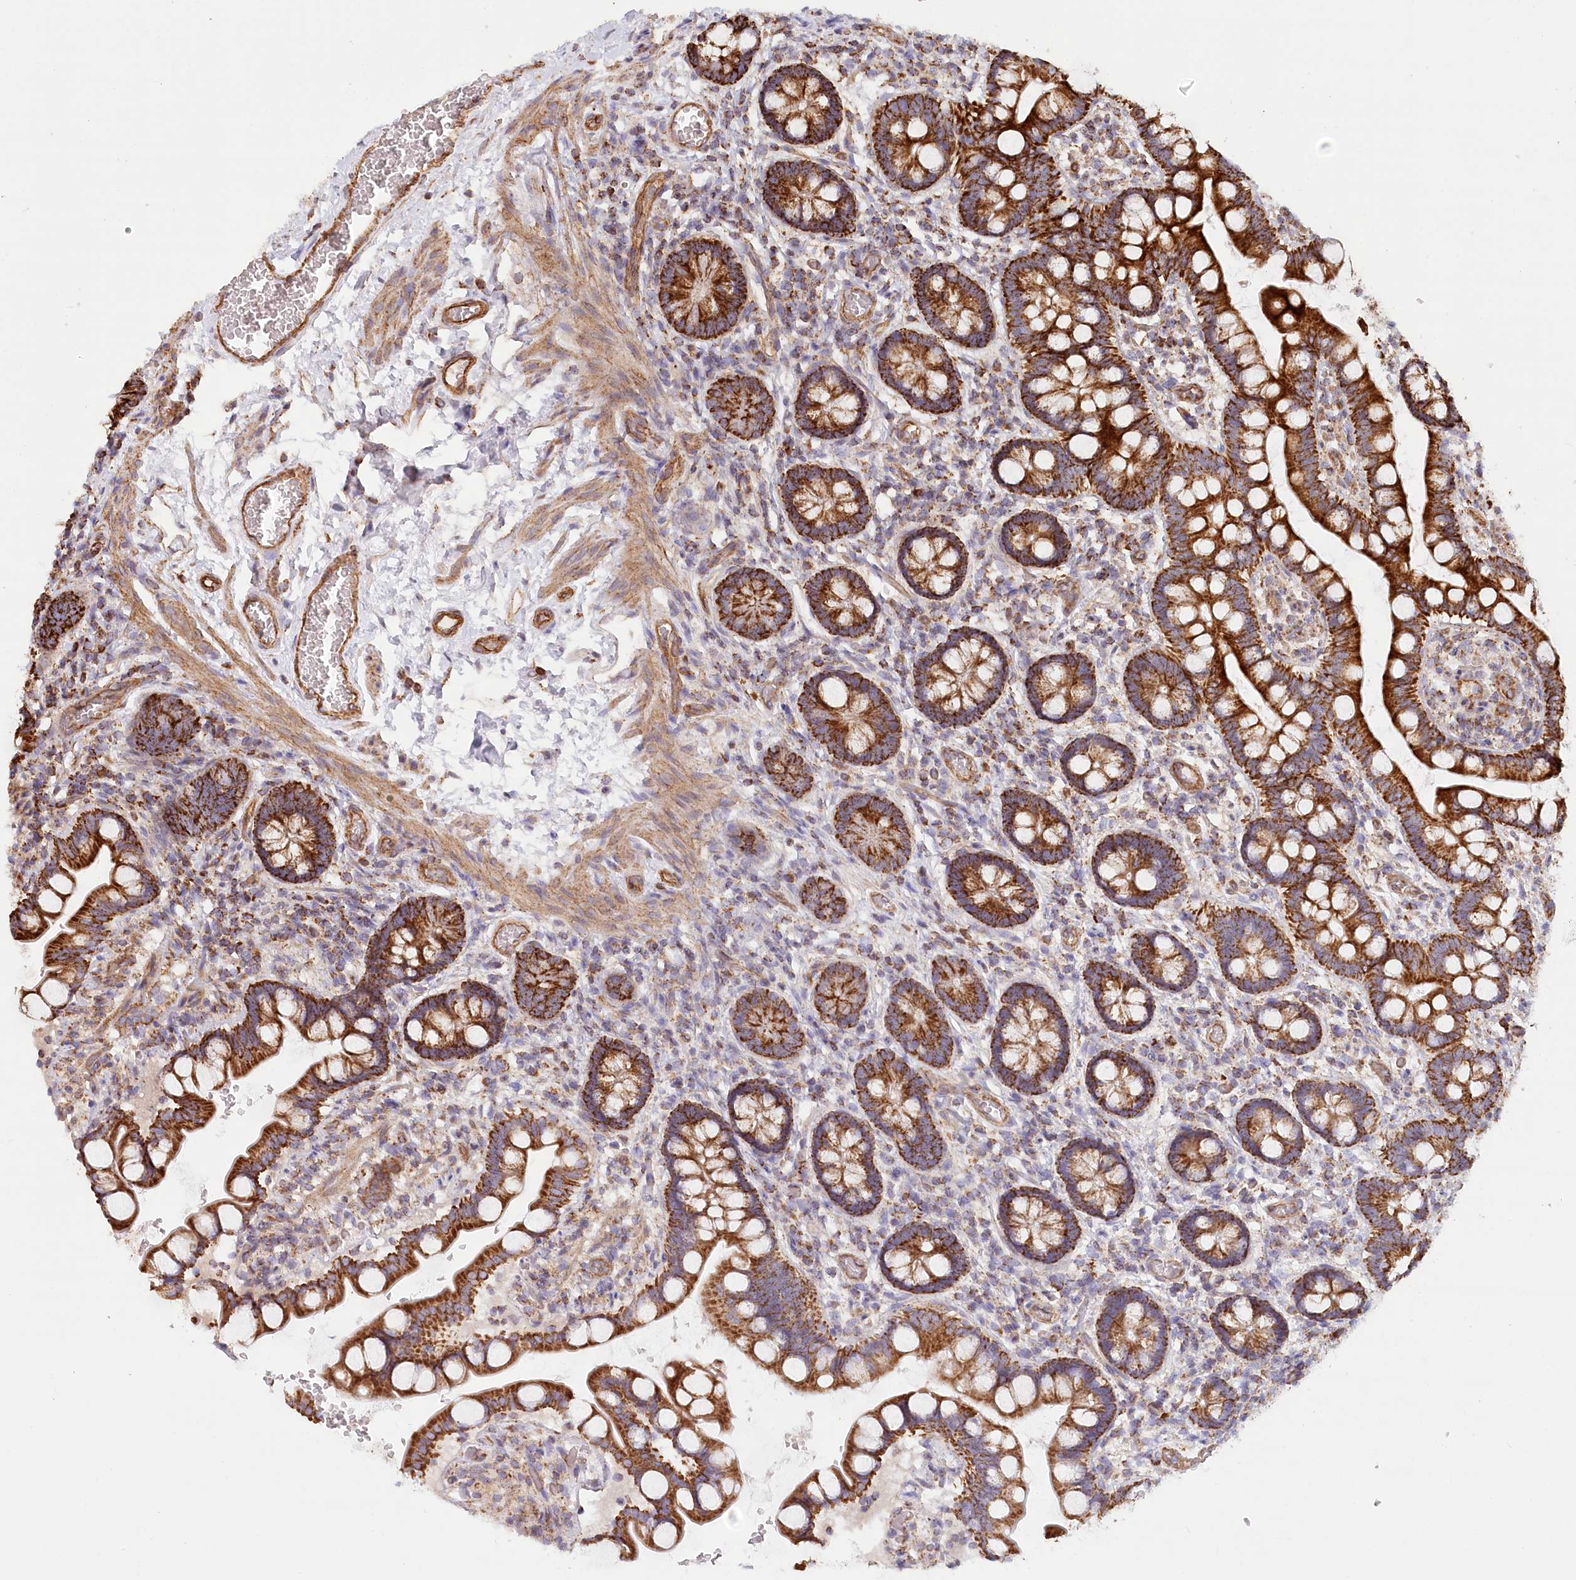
{"staining": {"intensity": "strong", "quantity": ">75%", "location": "cytoplasmic/membranous"}, "tissue": "small intestine", "cell_type": "Glandular cells", "image_type": "normal", "snomed": [{"axis": "morphology", "description": "Normal tissue, NOS"}, {"axis": "topography", "description": "Small intestine"}], "caption": "High-power microscopy captured an immunohistochemistry photomicrograph of benign small intestine, revealing strong cytoplasmic/membranous expression in approximately >75% of glandular cells.", "gene": "UMPS", "patient": {"sex": "male", "age": 52}}